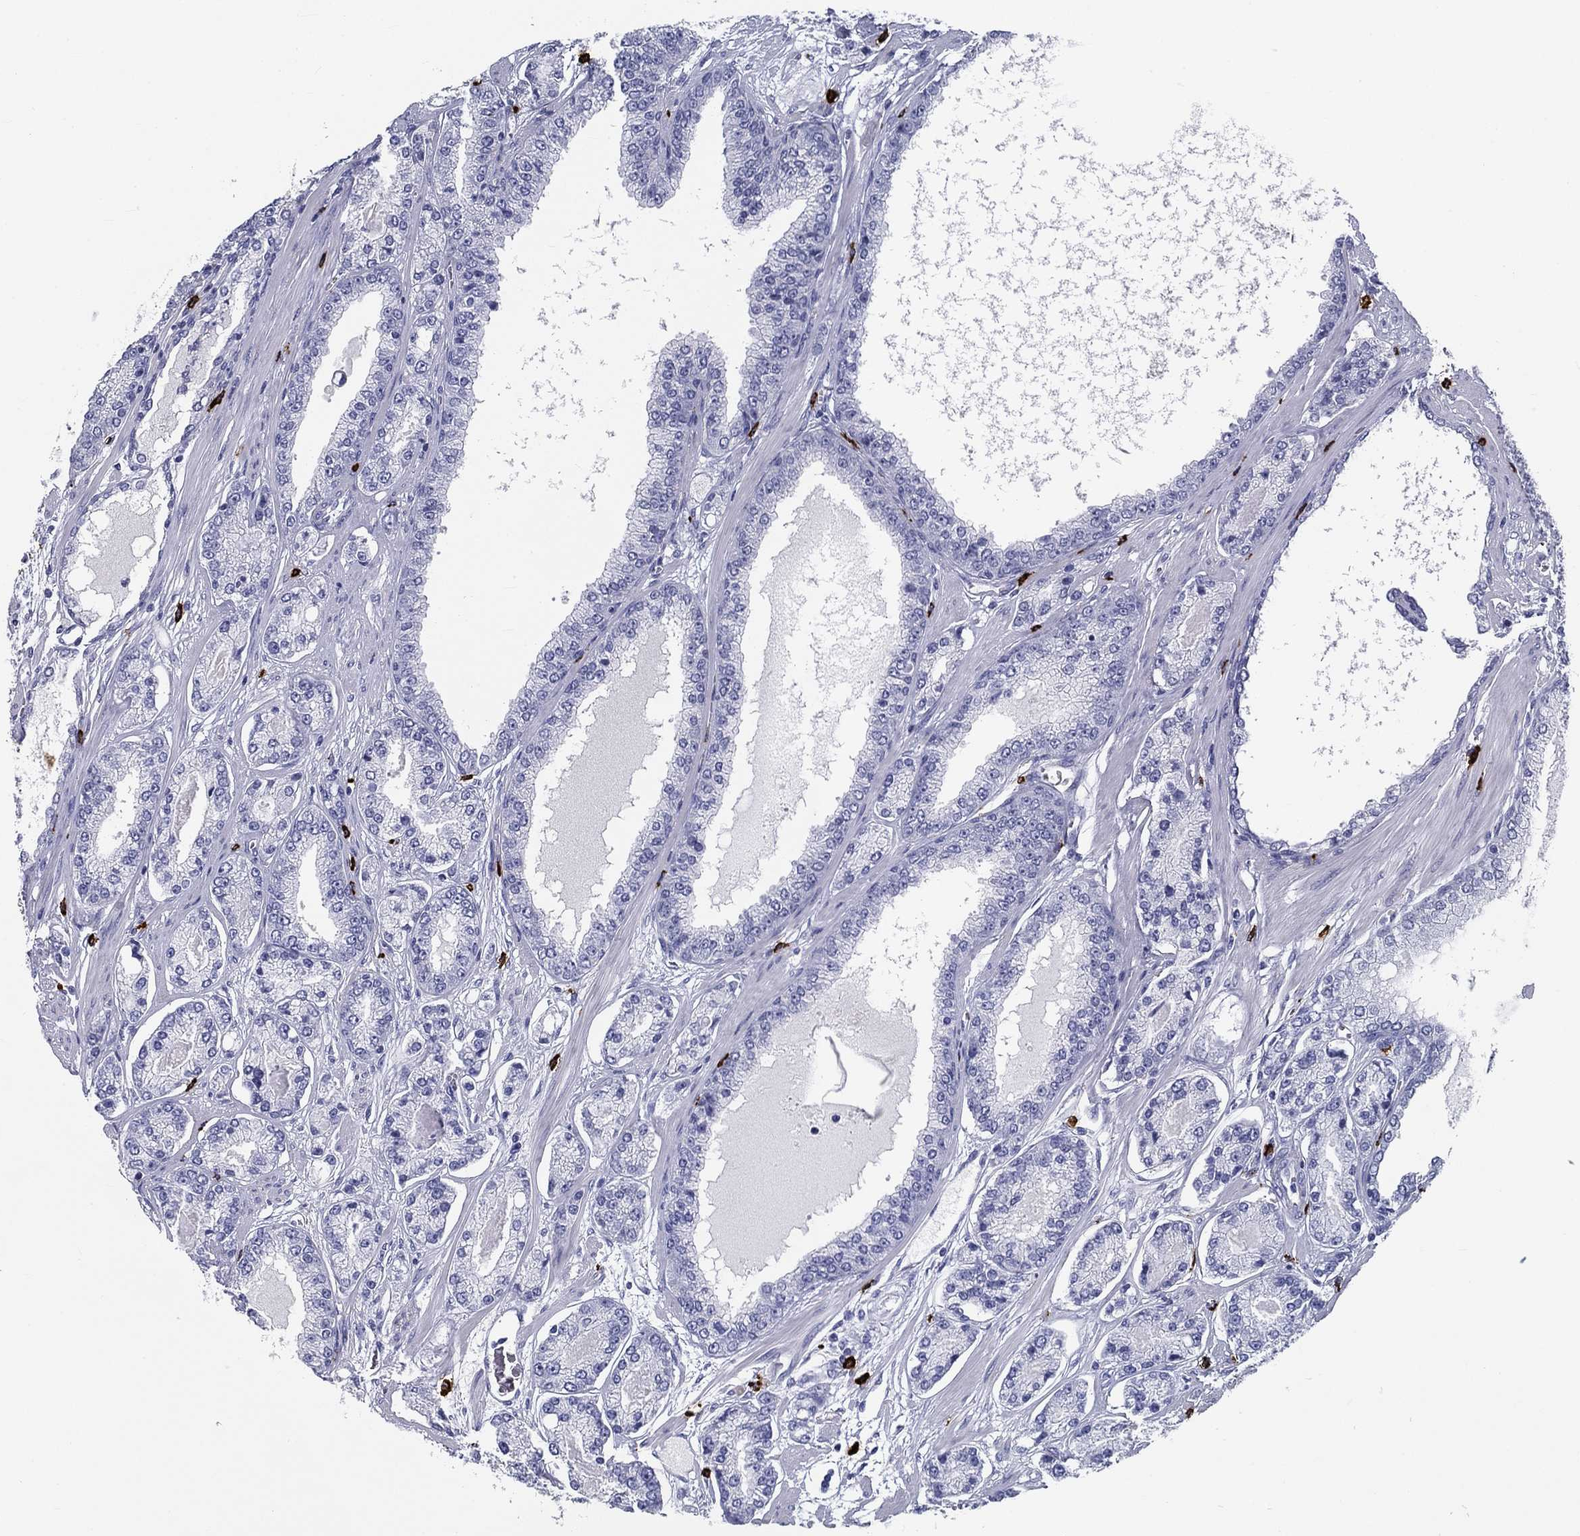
{"staining": {"intensity": "negative", "quantity": "none", "location": "none"}, "tissue": "prostate cancer", "cell_type": "Tumor cells", "image_type": "cancer", "snomed": [{"axis": "morphology", "description": "Adenocarcinoma, NOS"}, {"axis": "topography", "description": "Prostate"}], "caption": "This is an immunohistochemistry (IHC) histopathology image of human prostate adenocarcinoma. There is no positivity in tumor cells.", "gene": "CD40LG", "patient": {"sex": "male", "age": 64}}